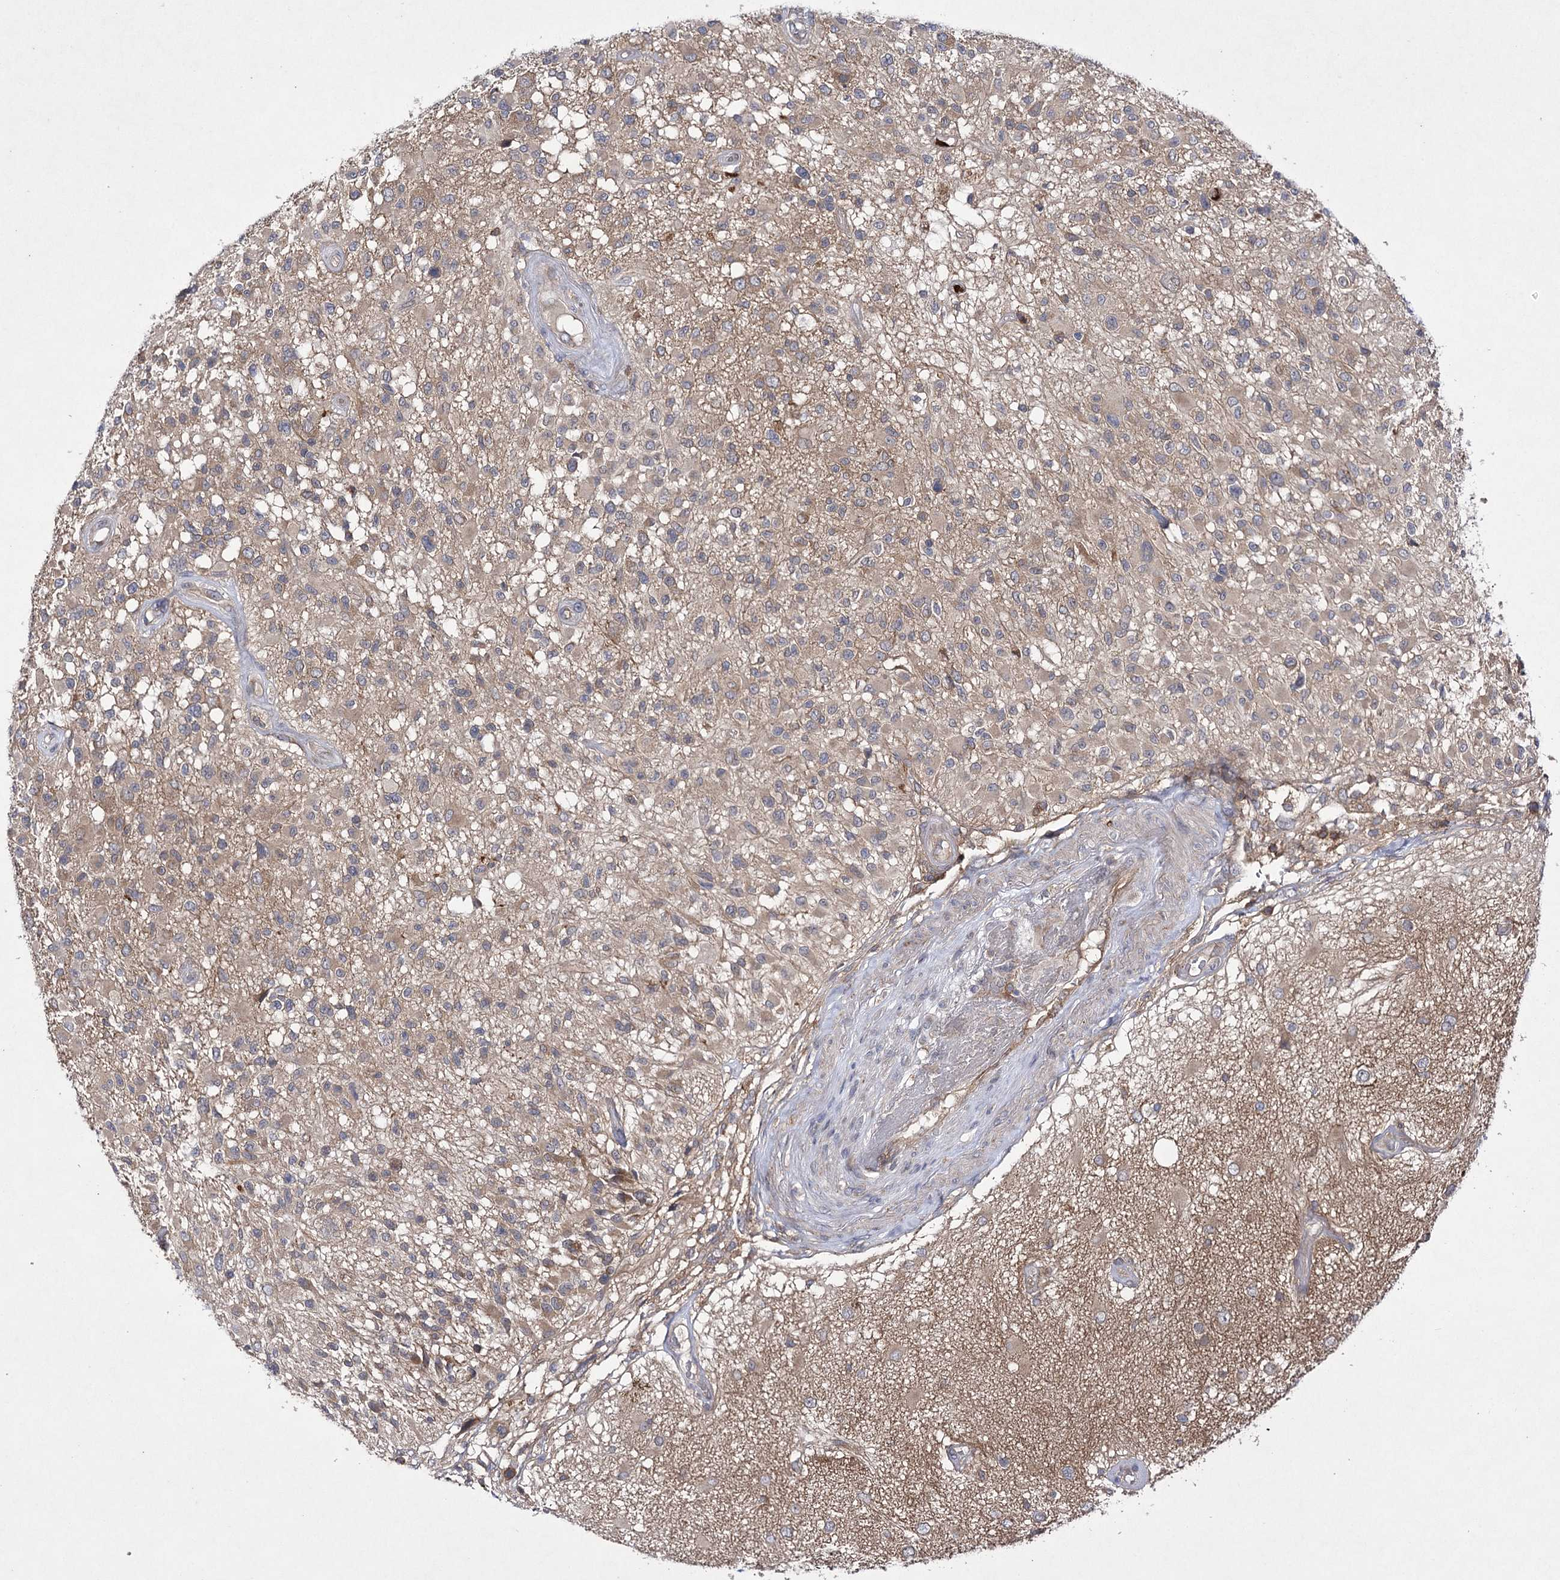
{"staining": {"intensity": "weak", "quantity": ">75%", "location": "cytoplasmic/membranous"}, "tissue": "glioma", "cell_type": "Tumor cells", "image_type": "cancer", "snomed": [{"axis": "morphology", "description": "Glioma, malignant, High grade"}, {"axis": "morphology", "description": "Glioblastoma, NOS"}, {"axis": "topography", "description": "Brain"}], "caption": "Immunohistochemical staining of human glioma reveals low levels of weak cytoplasmic/membranous expression in approximately >75% of tumor cells. The protein is shown in brown color, while the nuclei are stained blue.", "gene": "BCR", "patient": {"sex": "male", "age": 60}}